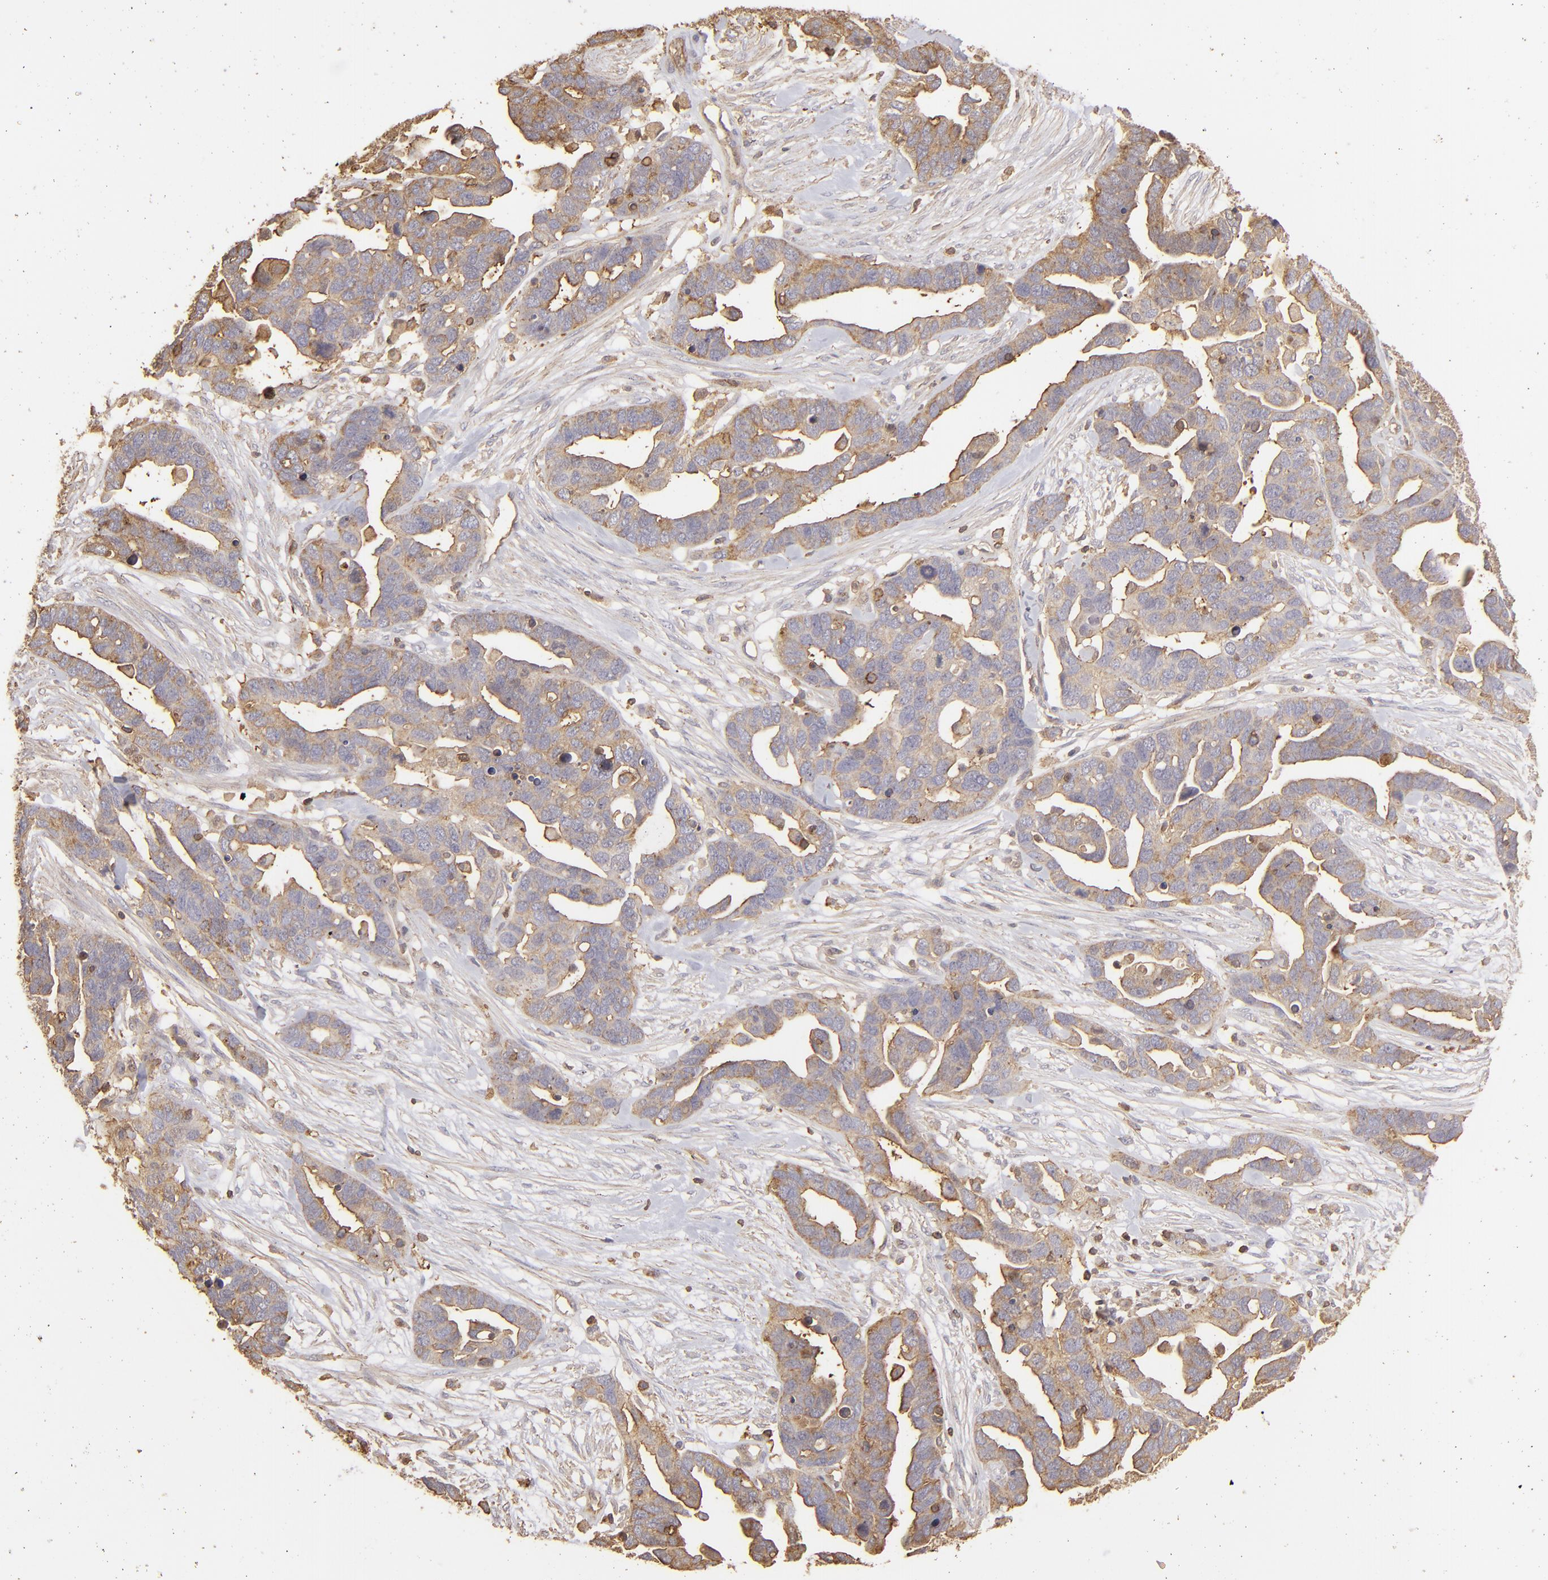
{"staining": {"intensity": "moderate", "quantity": ">75%", "location": "cytoplasmic/membranous"}, "tissue": "ovarian cancer", "cell_type": "Tumor cells", "image_type": "cancer", "snomed": [{"axis": "morphology", "description": "Cystadenocarcinoma, serous, NOS"}, {"axis": "topography", "description": "Ovary"}], "caption": "Brown immunohistochemical staining in human ovarian serous cystadenocarcinoma displays moderate cytoplasmic/membranous expression in about >75% of tumor cells.", "gene": "ACTB", "patient": {"sex": "female", "age": 54}}